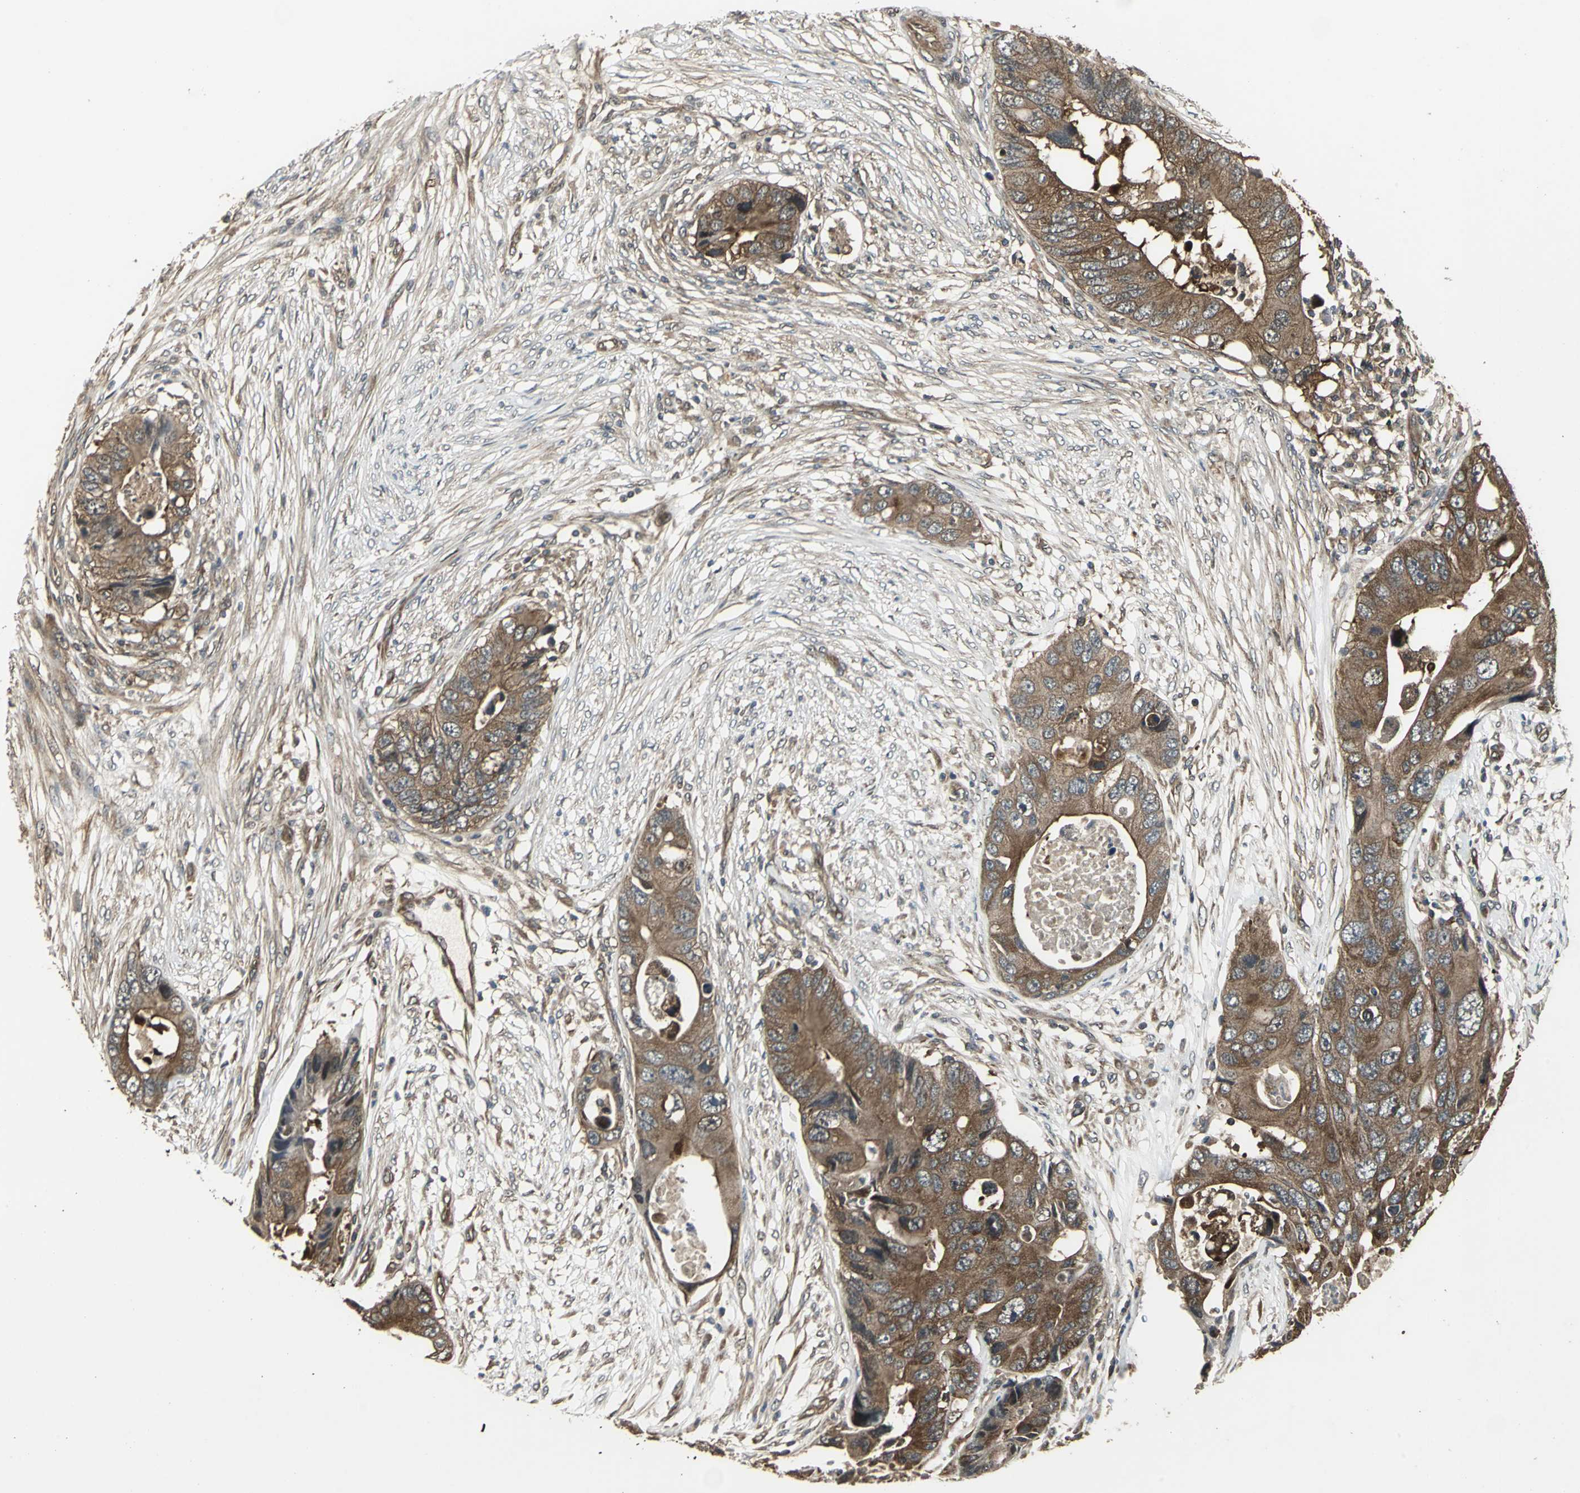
{"staining": {"intensity": "moderate", "quantity": ">75%", "location": "cytoplasmic/membranous"}, "tissue": "colorectal cancer", "cell_type": "Tumor cells", "image_type": "cancer", "snomed": [{"axis": "morphology", "description": "Adenocarcinoma, NOS"}, {"axis": "topography", "description": "Colon"}], "caption": "This is an image of immunohistochemistry (IHC) staining of adenocarcinoma (colorectal), which shows moderate staining in the cytoplasmic/membranous of tumor cells.", "gene": "PFDN1", "patient": {"sex": "male", "age": 71}}